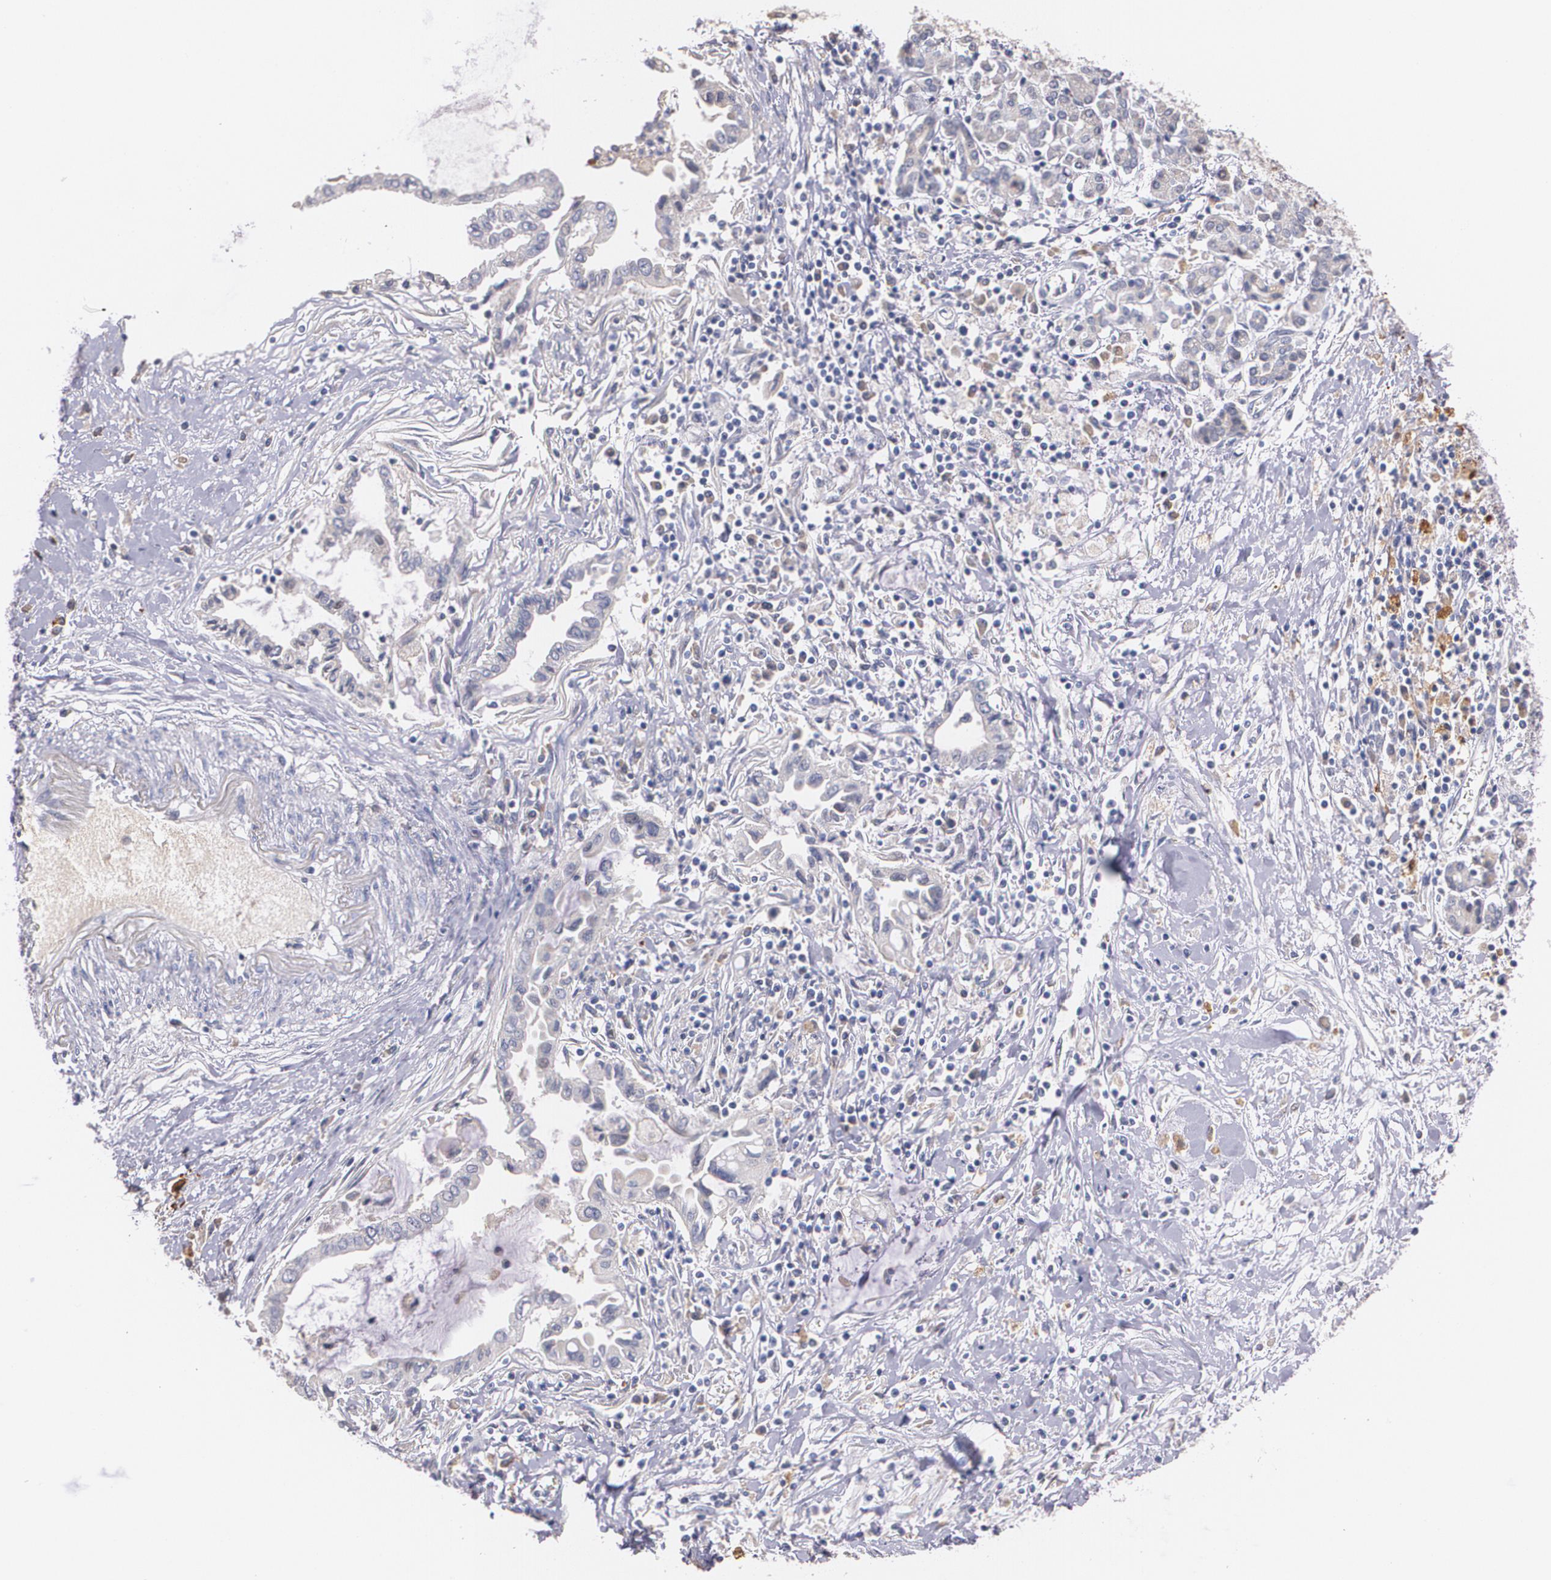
{"staining": {"intensity": "weak", "quantity": "<25%", "location": "cytoplasmic/membranous"}, "tissue": "pancreatic cancer", "cell_type": "Tumor cells", "image_type": "cancer", "snomed": [{"axis": "morphology", "description": "Adenocarcinoma, NOS"}, {"axis": "topography", "description": "Pancreas"}], "caption": "Protein analysis of pancreatic cancer (adenocarcinoma) shows no significant positivity in tumor cells.", "gene": "AMBP", "patient": {"sex": "female", "age": 57}}